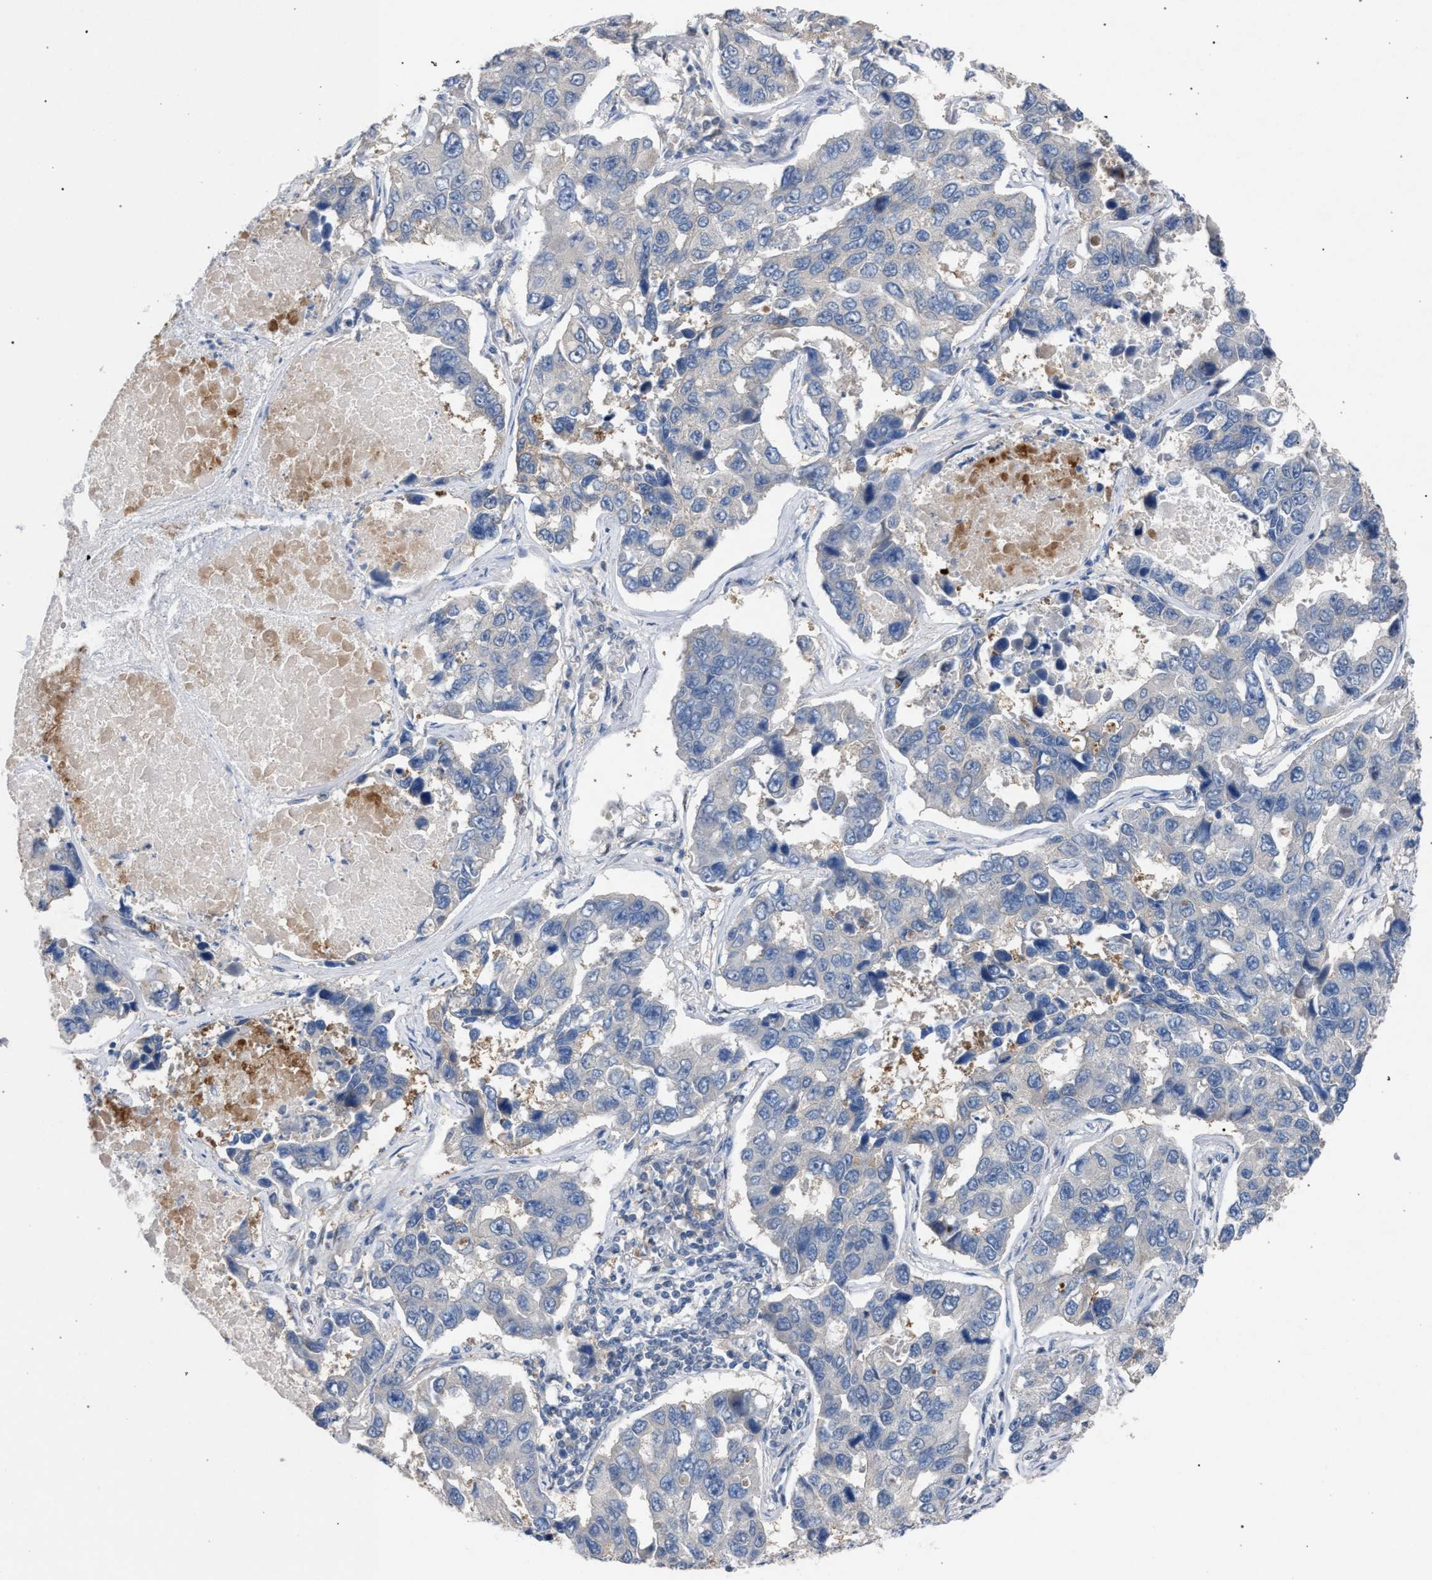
{"staining": {"intensity": "negative", "quantity": "none", "location": "none"}, "tissue": "lung cancer", "cell_type": "Tumor cells", "image_type": "cancer", "snomed": [{"axis": "morphology", "description": "Adenocarcinoma, NOS"}, {"axis": "topography", "description": "Lung"}], "caption": "Lung cancer stained for a protein using immunohistochemistry (IHC) reveals no expression tumor cells.", "gene": "TECPR1", "patient": {"sex": "male", "age": 64}}